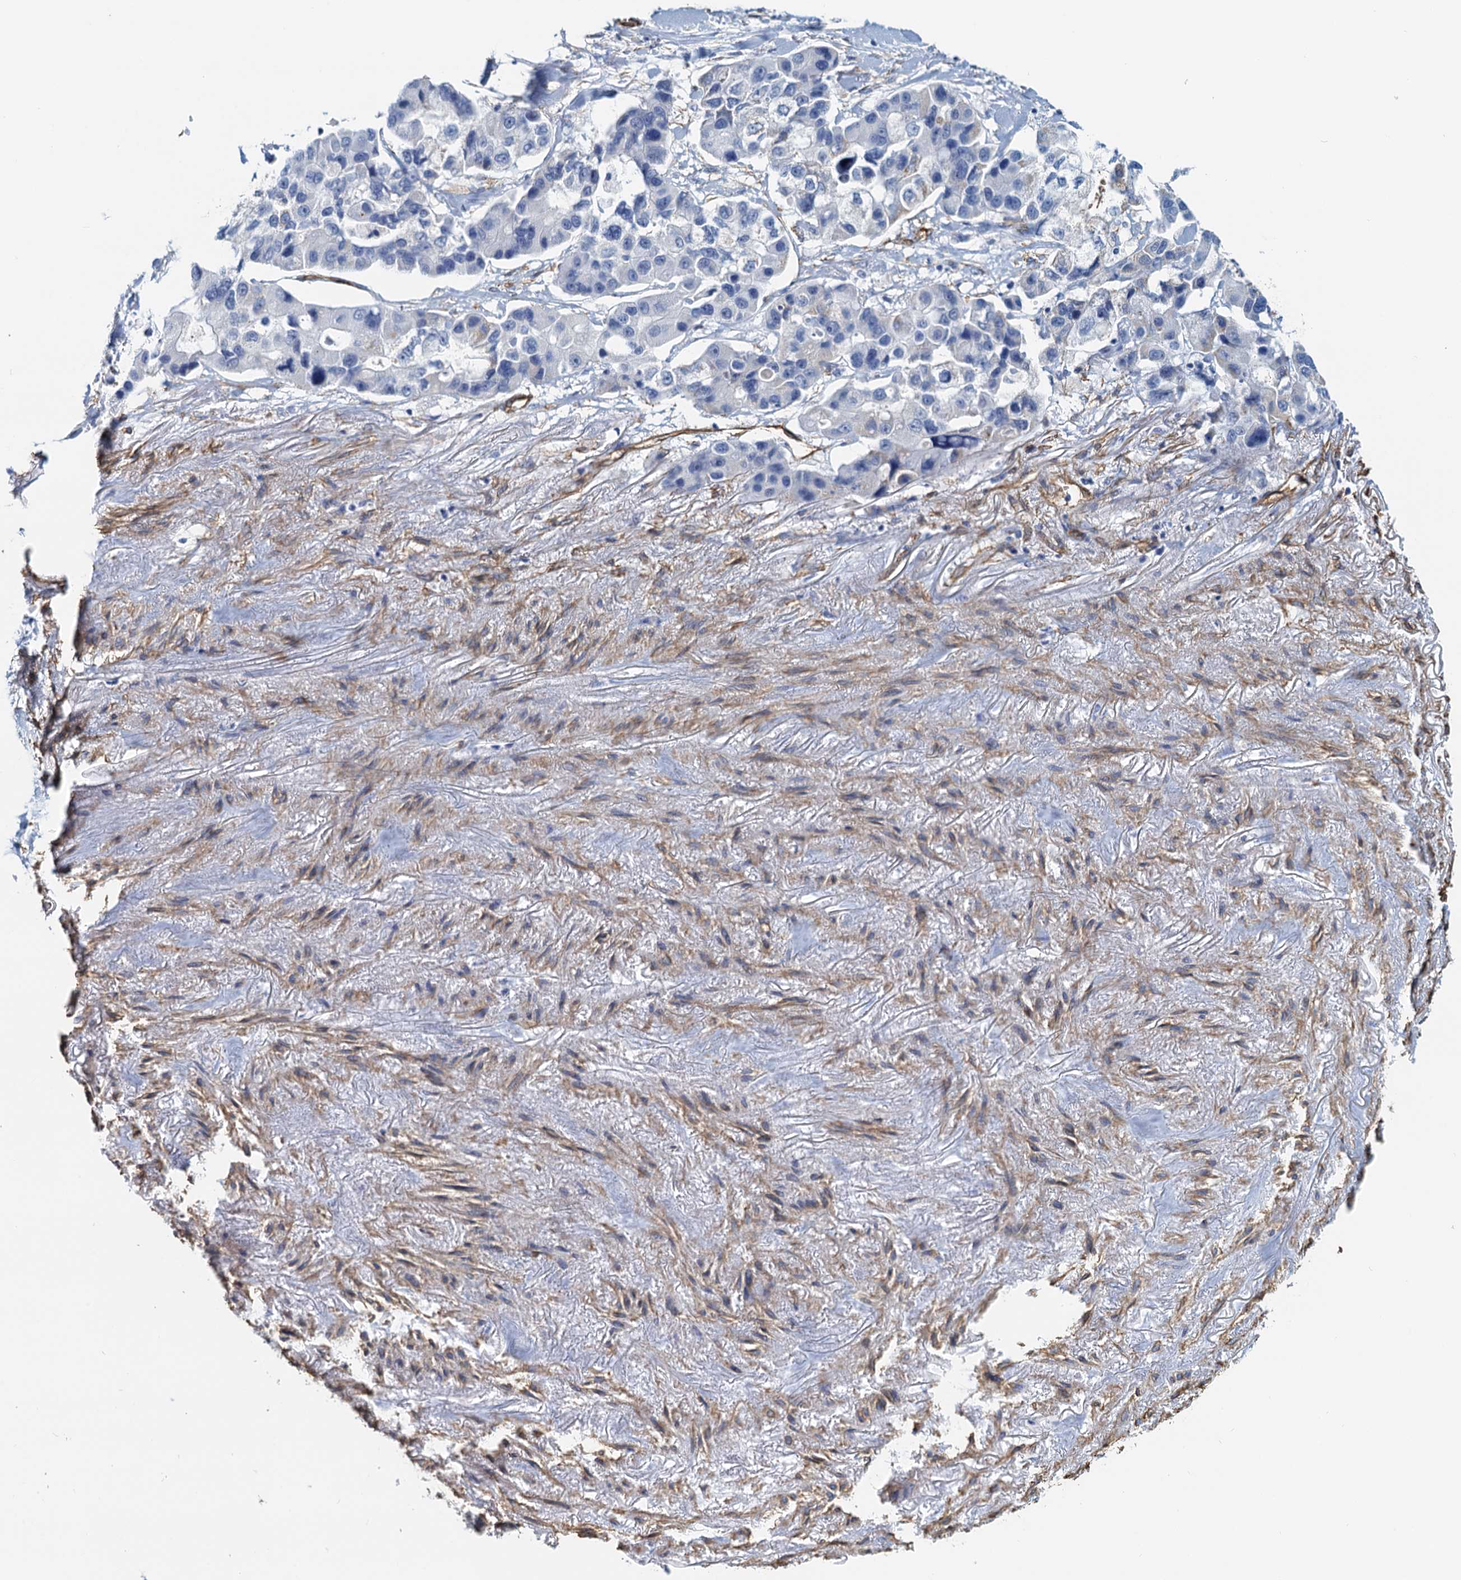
{"staining": {"intensity": "negative", "quantity": "none", "location": "none"}, "tissue": "lung cancer", "cell_type": "Tumor cells", "image_type": "cancer", "snomed": [{"axis": "morphology", "description": "Adenocarcinoma, NOS"}, {"axis": "topography", "description": "Lung"}], "caption": "This is an IHC micrograph of human lung cancer. There is no positivity in tumor cells.", "gene": "DGKG", "patient": {"sex": "female", "age": 54}}